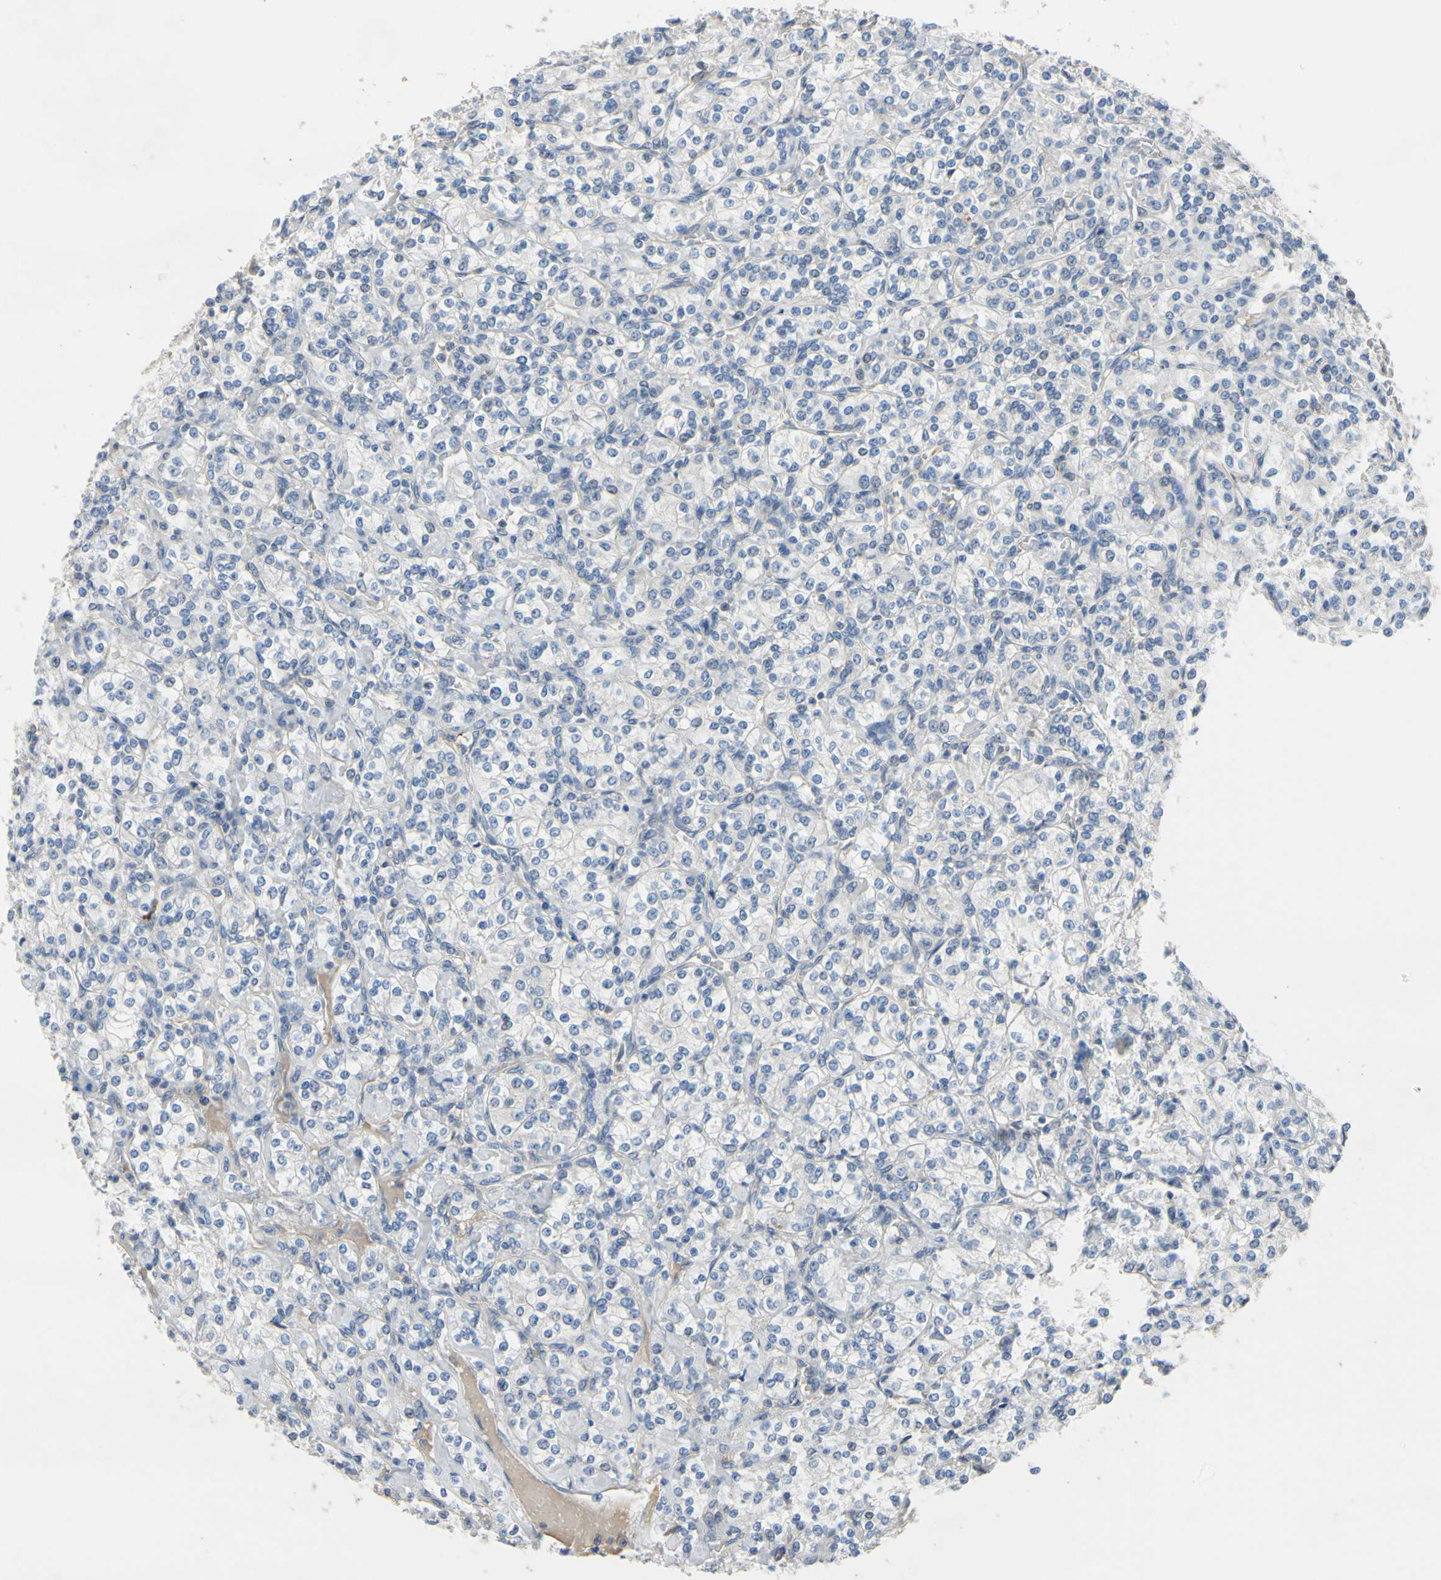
{"staining": {"intensity": "negative", "quantity": "none", "location": "none"}, "tissue": "renal cancer", "cell_type": "Tumor cells", "image_type": "cancer", "snomed": [{"axis": "morphology", "description": "Adenocarcinoma, NOS"}, {"axis": "topography", "description": "Kidney"}], "caption": "An immunohistochemistry (IHC) micrograph of renal adenocarcinoma is shown. There is no staining in tumor cells of renal adenocarcinoma.", "gene": "LHX9", "patient": {"sex": "male", "age": 77}}